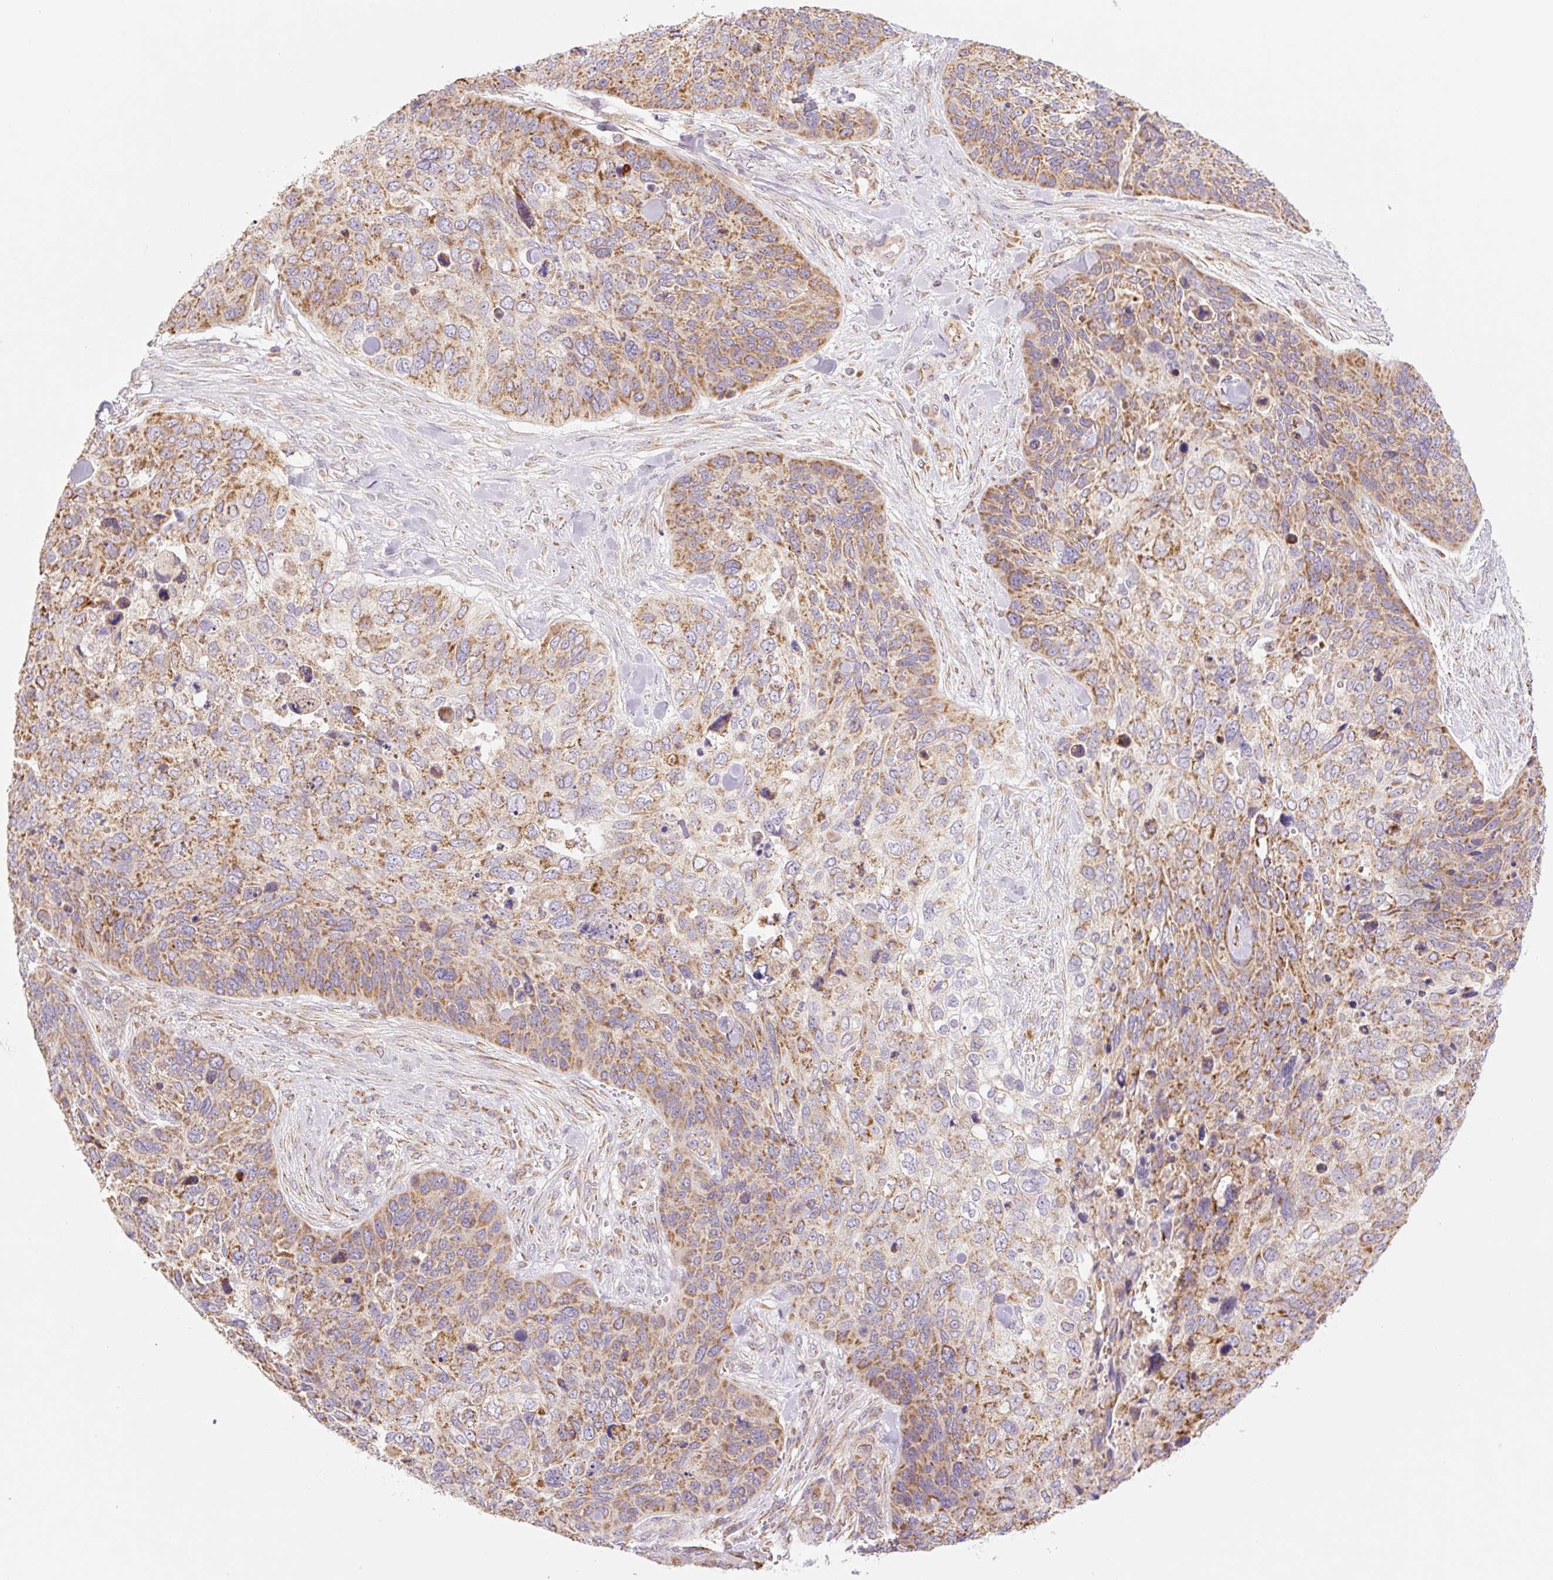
{"staining": {"intensity": "moderate", "quantity": ">75%", "location": "cytoplasmic/membranous"}, "tissue": "skin cancer", "cell_type": "Tumor cells", "image_type": "cancer", "snomed": [{"axis": "morphology", "description": "Basal cell carcinoma"}, {"axis": "topography", "description": "Skin"}], "caption": "IHC image of neoplastic tissue: human skin basal cell carcinoma stained using immunohistochemistry demonstrates medium levels of moderate protein expression localized specifically in the cytoplasmic/membranous of tumor cells, appearing as a cytoplasmic/membranous brown color.", "gene": "GOSR2", "patient": {"sex": "female", "age": 74}}